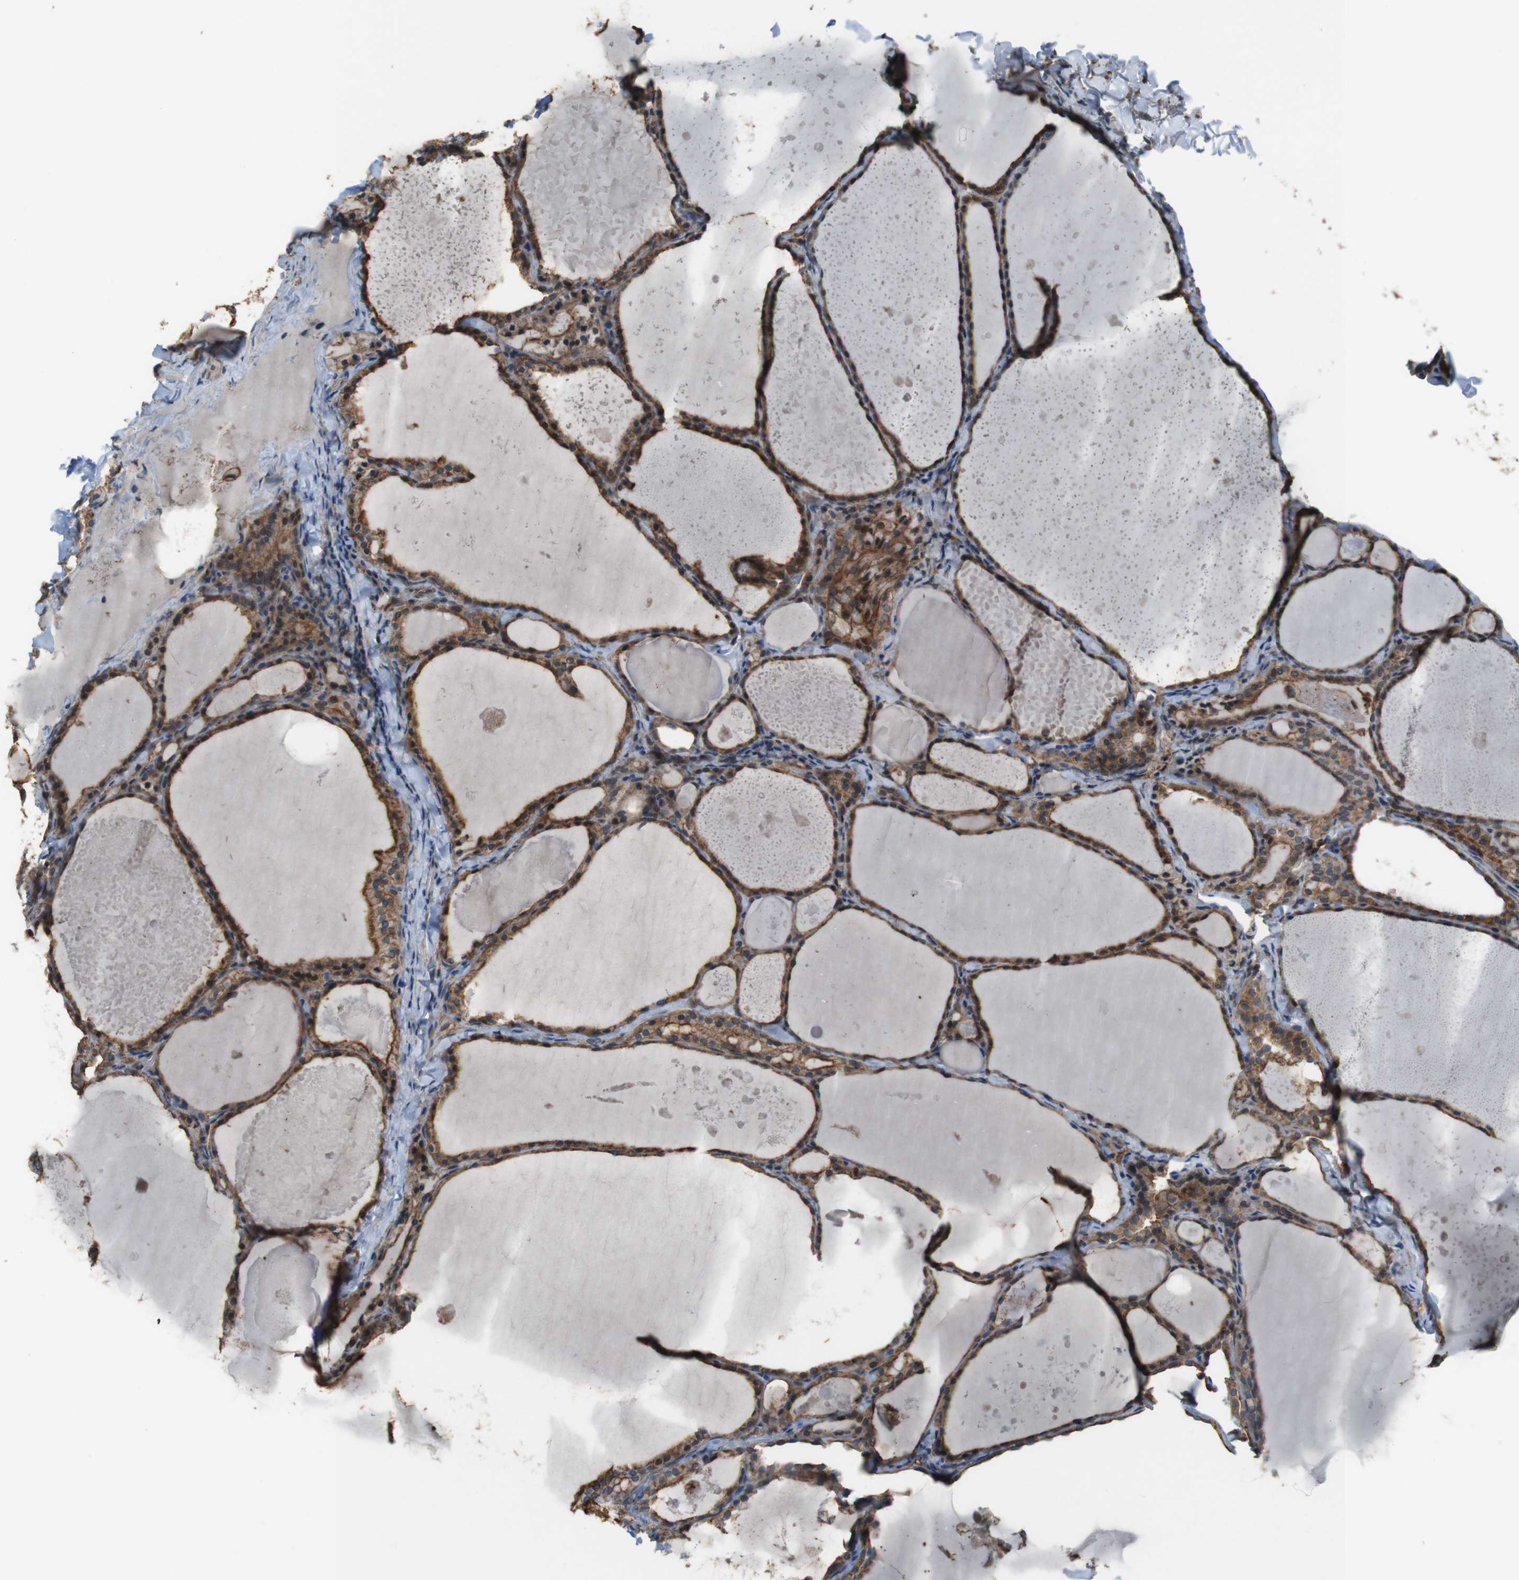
{"staining": {"intensity": "moderate", "quantity": ">75%", "location": "cytoplasmic/membranous"}, "tissue": "thyroid cancer", "cell_type": "Tumor cells", "image_type": "cancer", "snomed": [{"axis": "morphology", "description": "Papillary adenocarcinoma, NOS"}, {"axis": "topography", "description": "Thyroid gland"}], "caption": "This is a micrograph of immunohistochemistry staining of papillary adenocarcinoma (thyroid), which shows moderate positivity in the cytoplasmic/membranous of tumor cells.", "gene": "ATP2B1", "patient": {"sex": "female", "age": 42}}